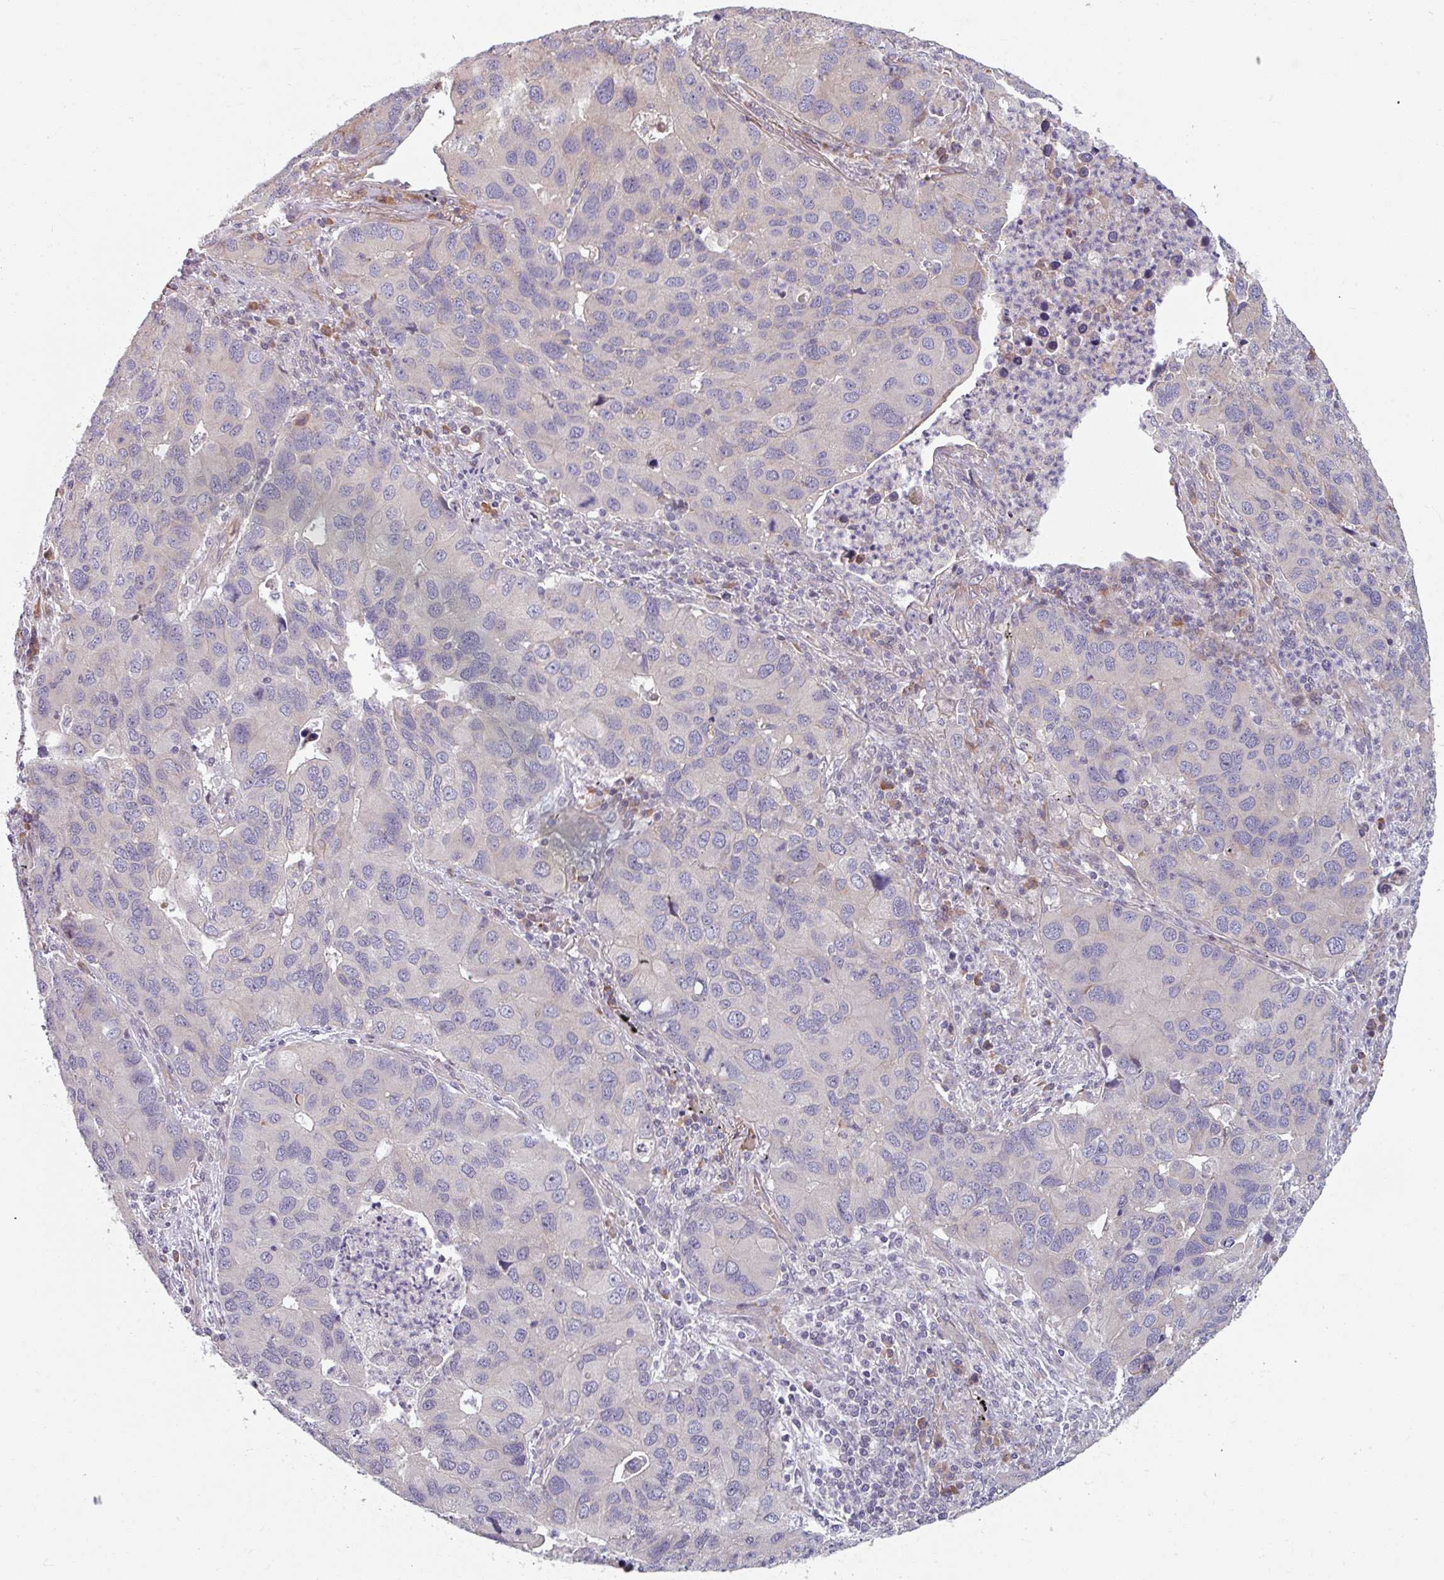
{"staining": {"intensity": "negative", "quantity": "none", "location": "none"}, "tissue": "lung cancer", "cell_type": "Tumor cells", "image_type": "cancer", "snomed": [{"axis": "morphology", "description": "Aneuploidy"}, {"axis": "morphology", "description": "Adenocarcinoma, NOS"}, {"axis": "topography", "description": "Lymph node"}, {"axis": "topography", "description": "Lung"}], "caption": "Protein analysis of lung adenocarcinoma exhibits no significant positivity in tumor cells.", "gene": "C4BPB", "patient": {"sex": "female", "age": 74}}